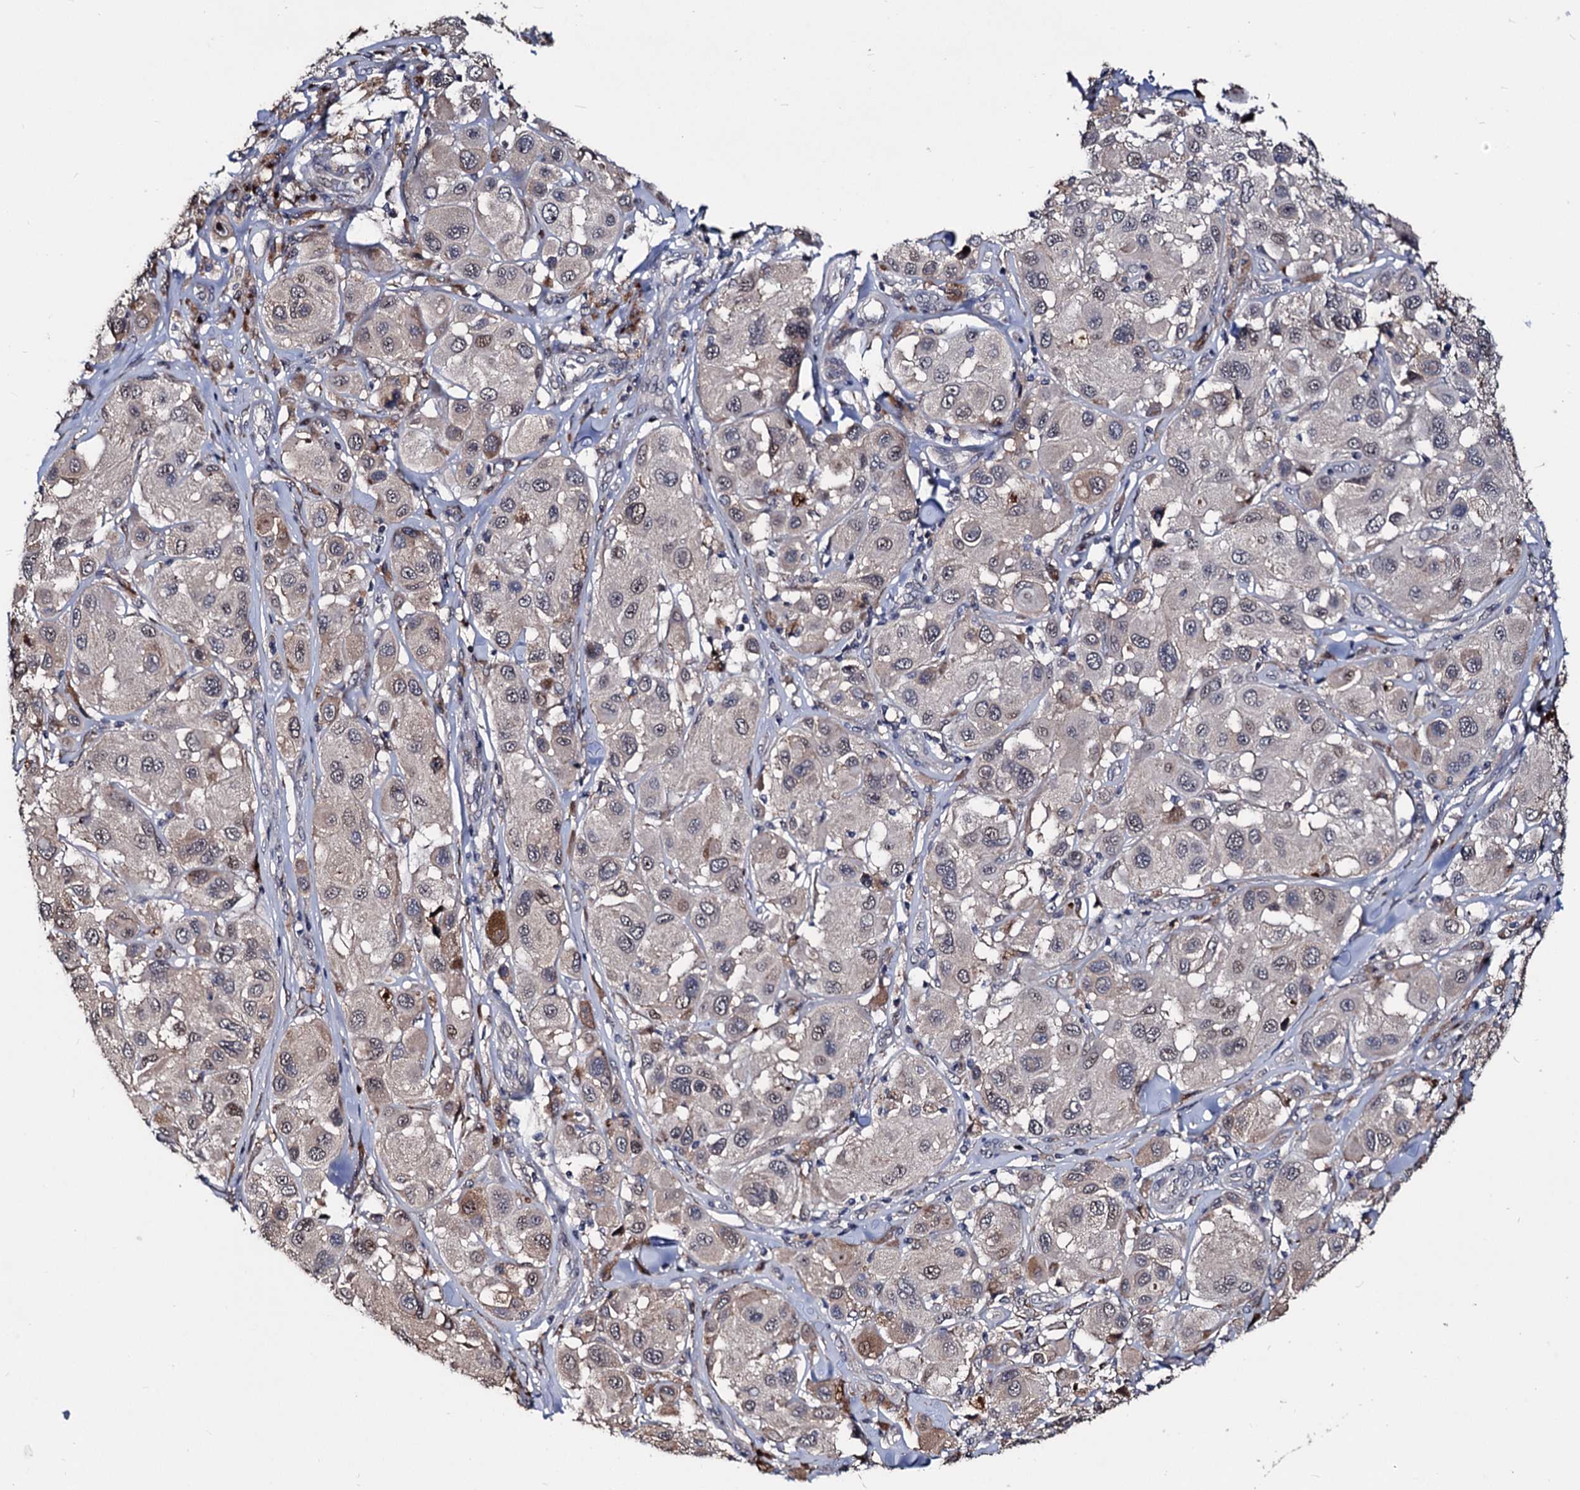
{"staining": {"intensity": "weak", "quantity": "<25%", "location": "nuclear"}, "tissue": "melanoma", "cell_type": "Tumor cells", "image_type": "cancer", "snomed": [{"axis": "morphology", "description": "Malignant melanoma, Metastatic site"}, {"axis": "topography", "description": "Skin"}], "caption": "Melanoma was stained to show a protein in brown. There is no significant expression in tumor cells. Brightfield microscopy of IHC stained with DAB (brown) and hematoxylin (blue), captured at high magnification.", "gene": "SMAGP", "patient": {"sex": "male", "age": 41}}